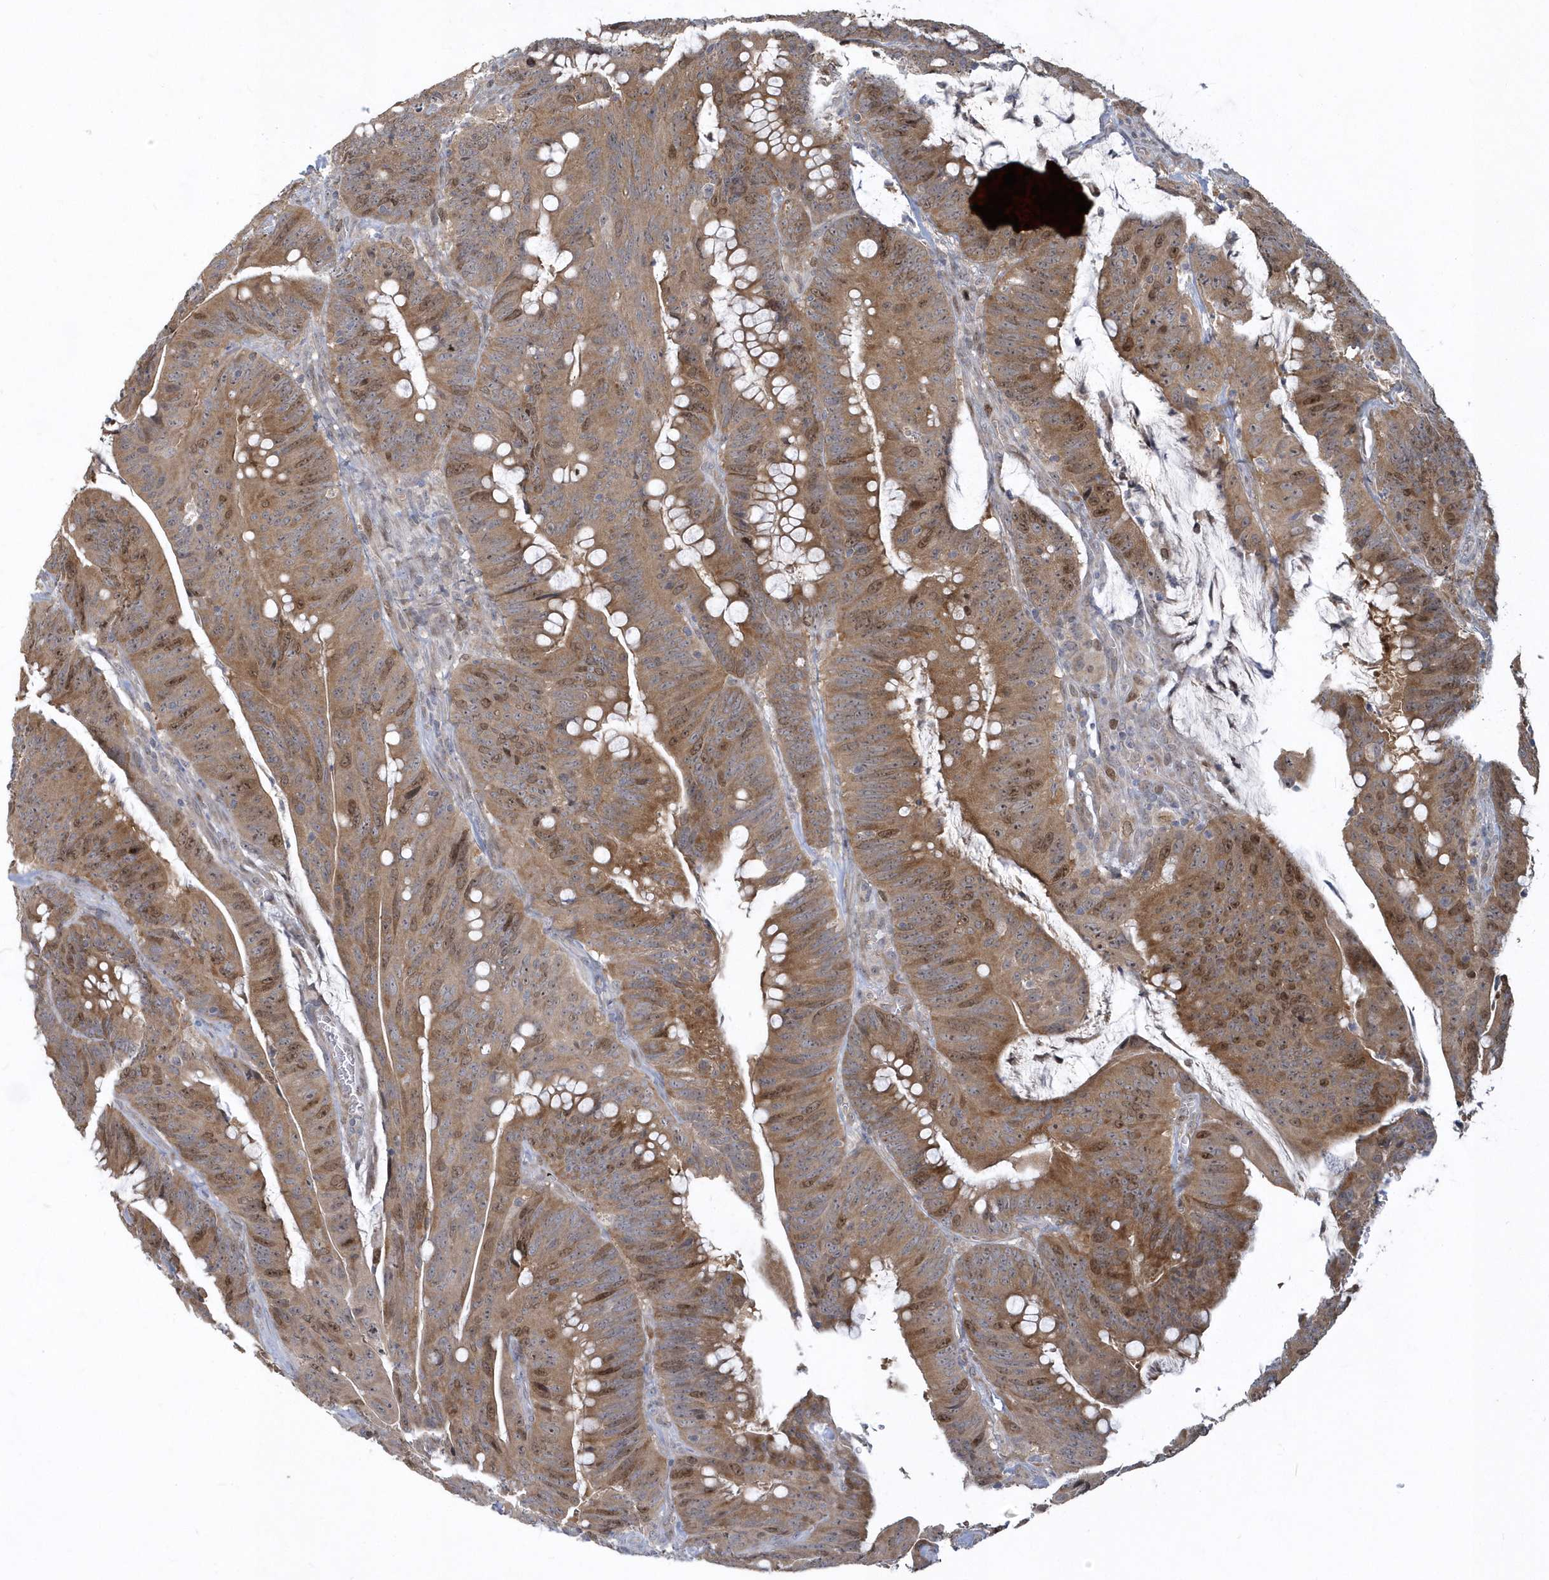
{"staining": {"intensity": "moderate", "quantity": ">75%", "location": "cytoplasmic/membranous,nuclear"}, "tissue": "colorectal cancer", "cell_type": "Tumor cells", "image_type": "cancer", "snomed": [{"axis": "morphology", "description": "Adenocarcinoma, NOS"}, {"axis": "topography", "description": "Colon"}], "caption": "DAB (3,3'-diaminobenzidine) immunohistochemical staining of human adenocarcinoma (colorectal) shows moderate cytoplasmic/membranous and nuclear protein positivity in about >75% of tumor cells. (DAB IHC with brightfield microscopy, high magnification).", "gene": "TRAIP", "patient": {"sex": "male", "age": 45}}